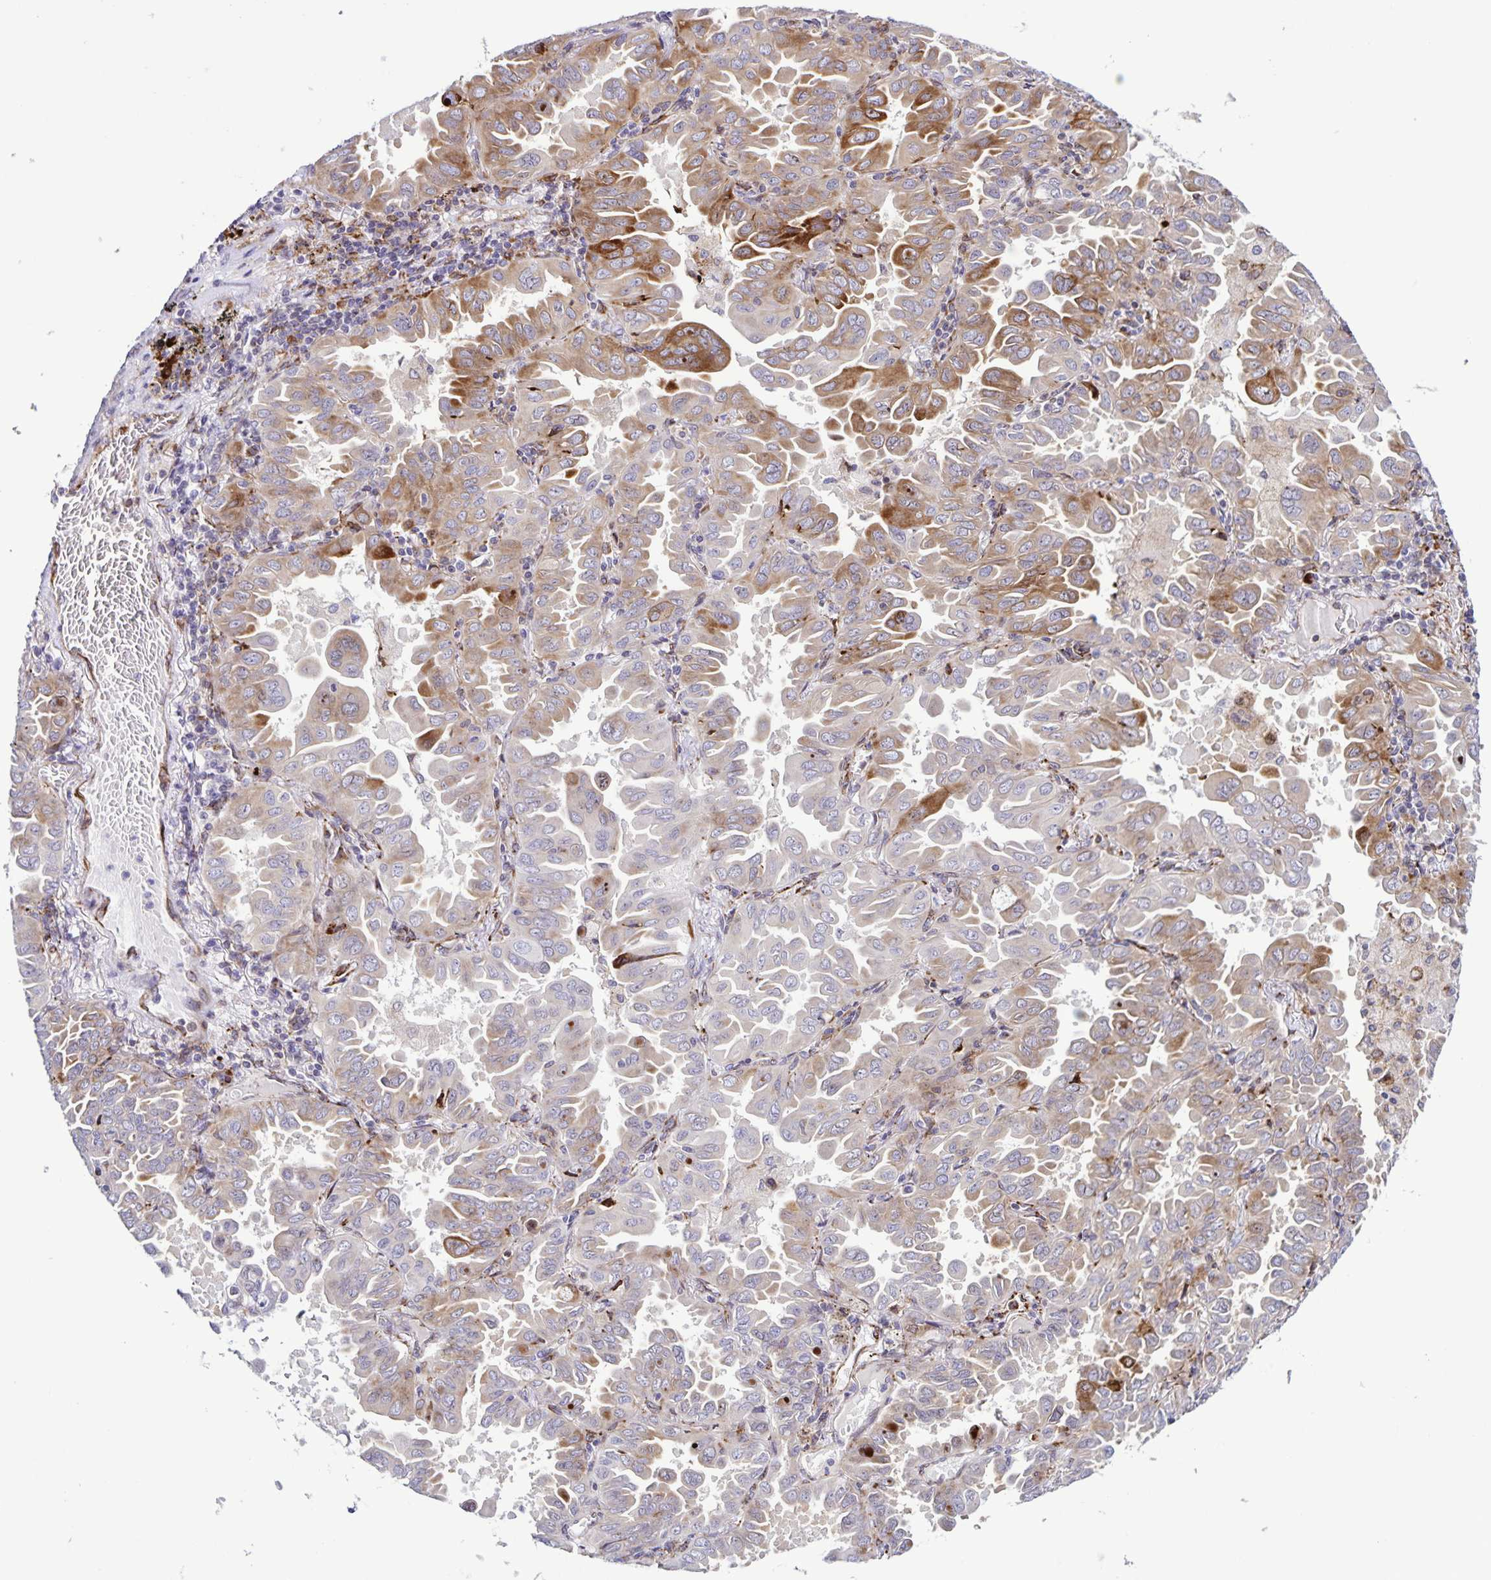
{"staining": {"intensity": "moderate", "quantity": "<25%", "location": "cytoplasmic/membranous"}, "tissue": "lung cancer", "cell_type": "Tumor cells", "image_type": "cancer", "snomed": [{"axis": "morphology", "description": "Adenocarcinoma, NOS"}, {"axis": "topography", "description": "Lung"}], "caption": "A low amount of moderate cytoplasmic/membranous positivity is seen in approximately <25% of tumor cells in lung adenocarcinoma tissue. (DAB (3,3'-diaminobenzidine) = brown stain, brightfield microscopy at high magnification).", "gene": "OSBPL5", "patient": {"sex": "male", "age": 64}}